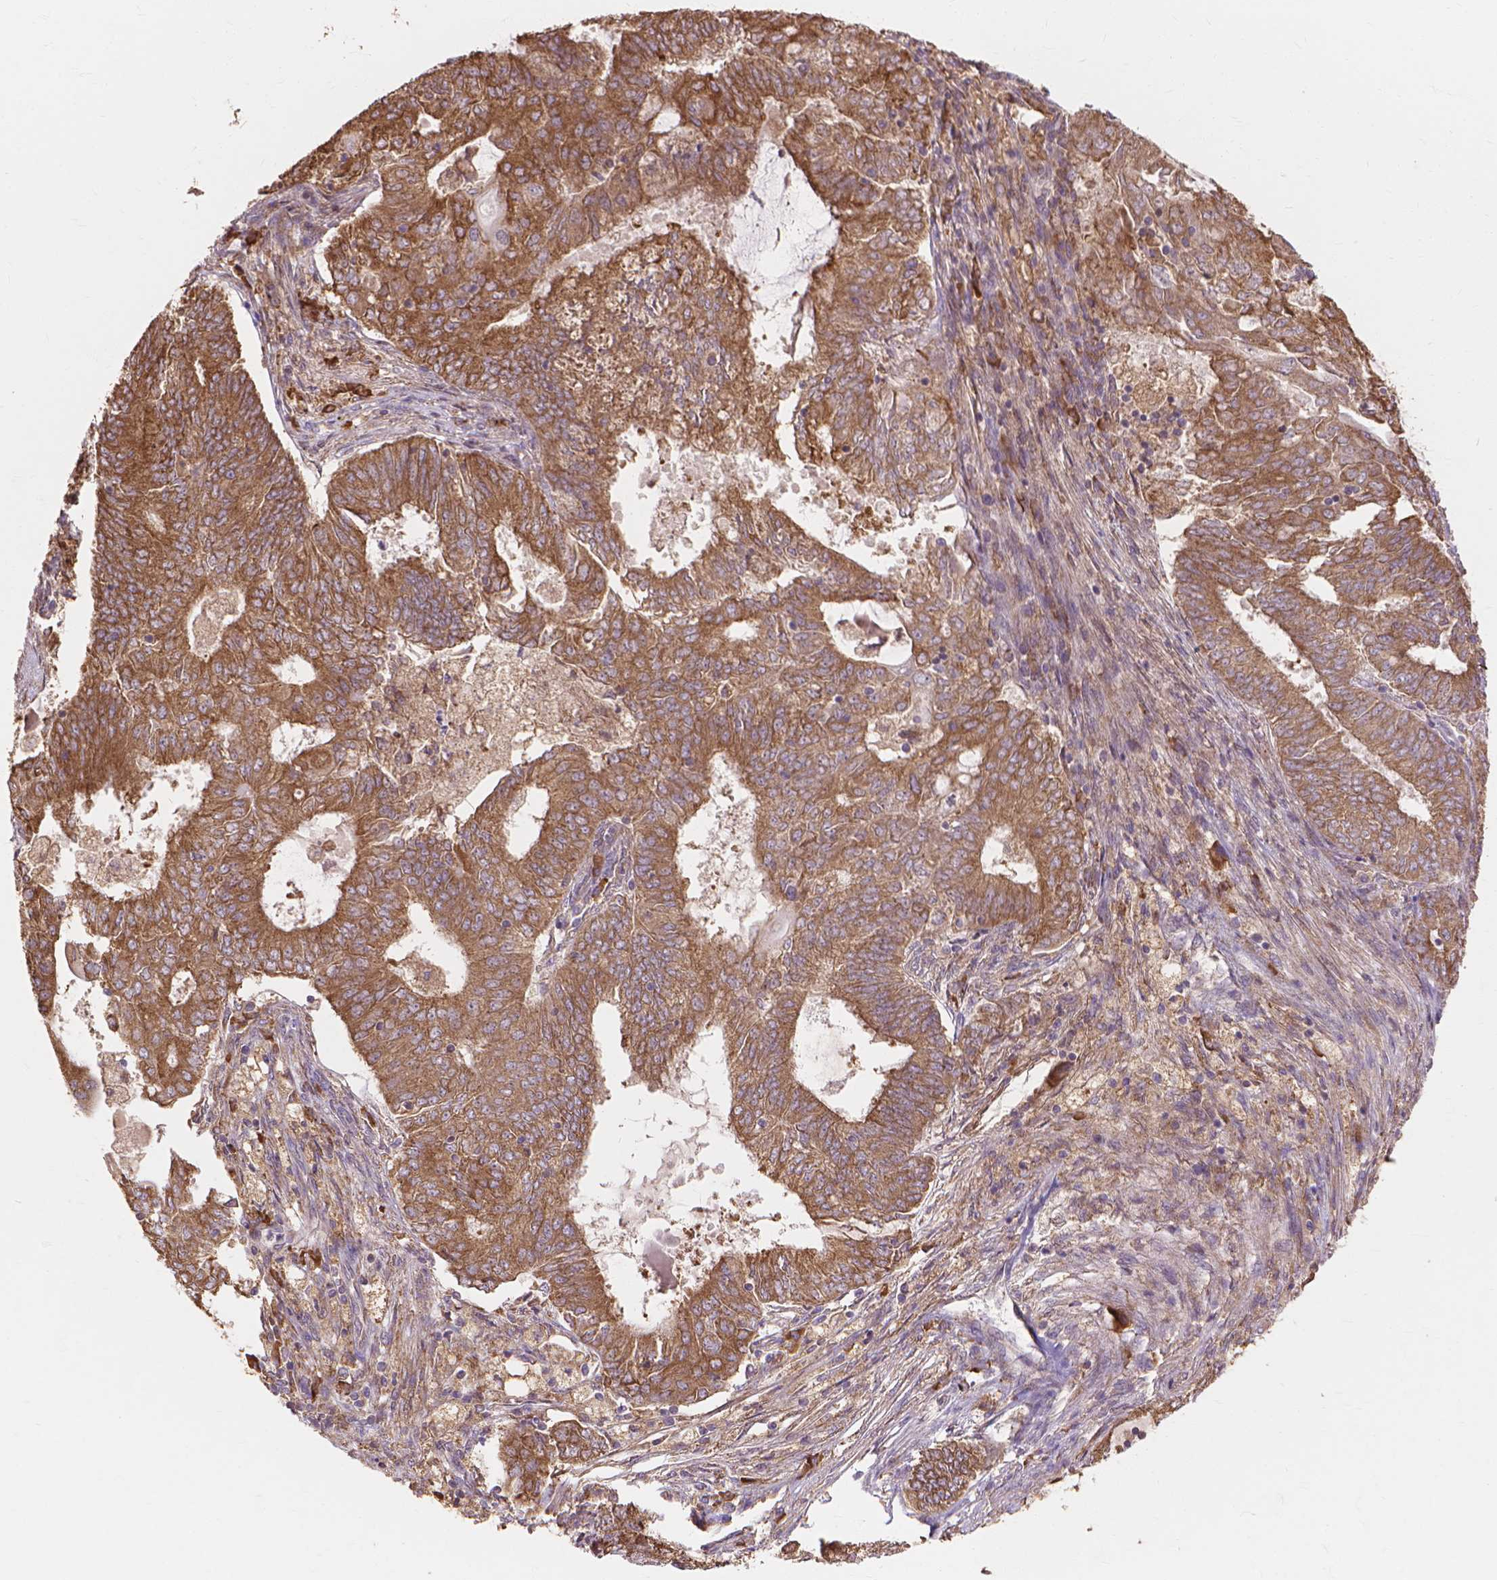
{"staining": {"intensity": "moderate", "quantity": ">75%", "location": "cytoplasmic/membranous"}, "tissue": "endometrial cancer", "cell_type": "Tumor cells", "image_type": "cancer", "snomed": [{"axis": "morphology", "description": "Adenocarcinoma, NOS"}, {"axis": "topography", "description": "Endometrium"}], "caption": "Protein staining reveals moderate cytoplasmic/membranous positivity in about >75% of tumor cells in endometrial adenocarcinoma. The protein of interest is stained brown, and the nuclei are stained in blue (DAB IHC with brightfield microscopy, high magnification).", "gene": "TAB2", "patient": {"sex": "female", "age": 62}}